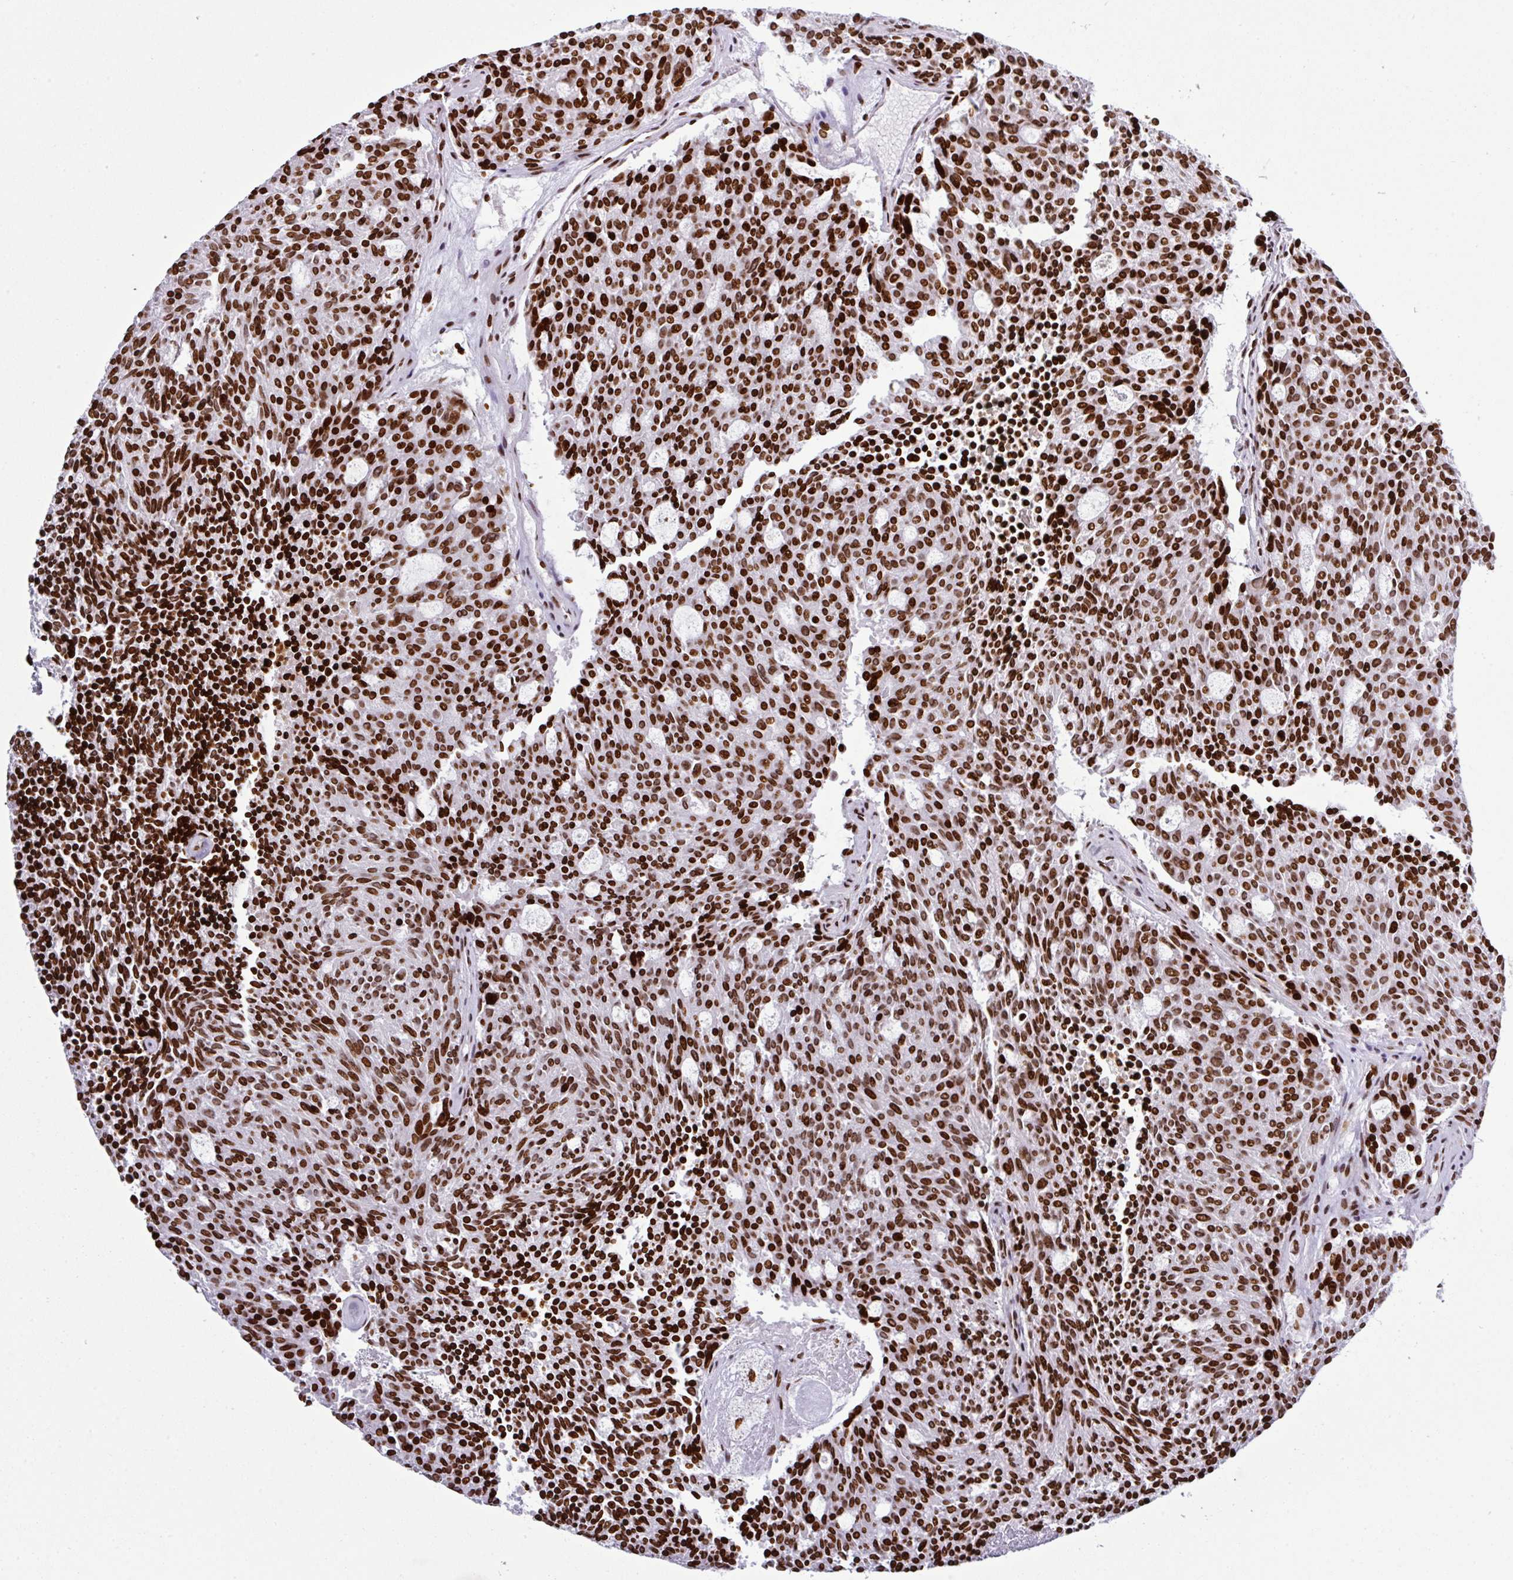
{"staining": {"intensity": "strong", "quantity": ">75%", "location": "nuclear"}, "tissue": "carcinoid", "cell_type": "Tumor cells", "image_type": "cancer", "snomed": [{"axis": "morphology", "description": "Carcinoid, malignant, NOS"}, {"axis": "topography", "description": "Pancreas"}], "caption": "Malignant carcinoid stained with immunohistochemistry displays strong nuclear positivity in about >75% of tumor cells.", "gene": "RASL11A", "patient": {"sex": "female", "age": 54}}